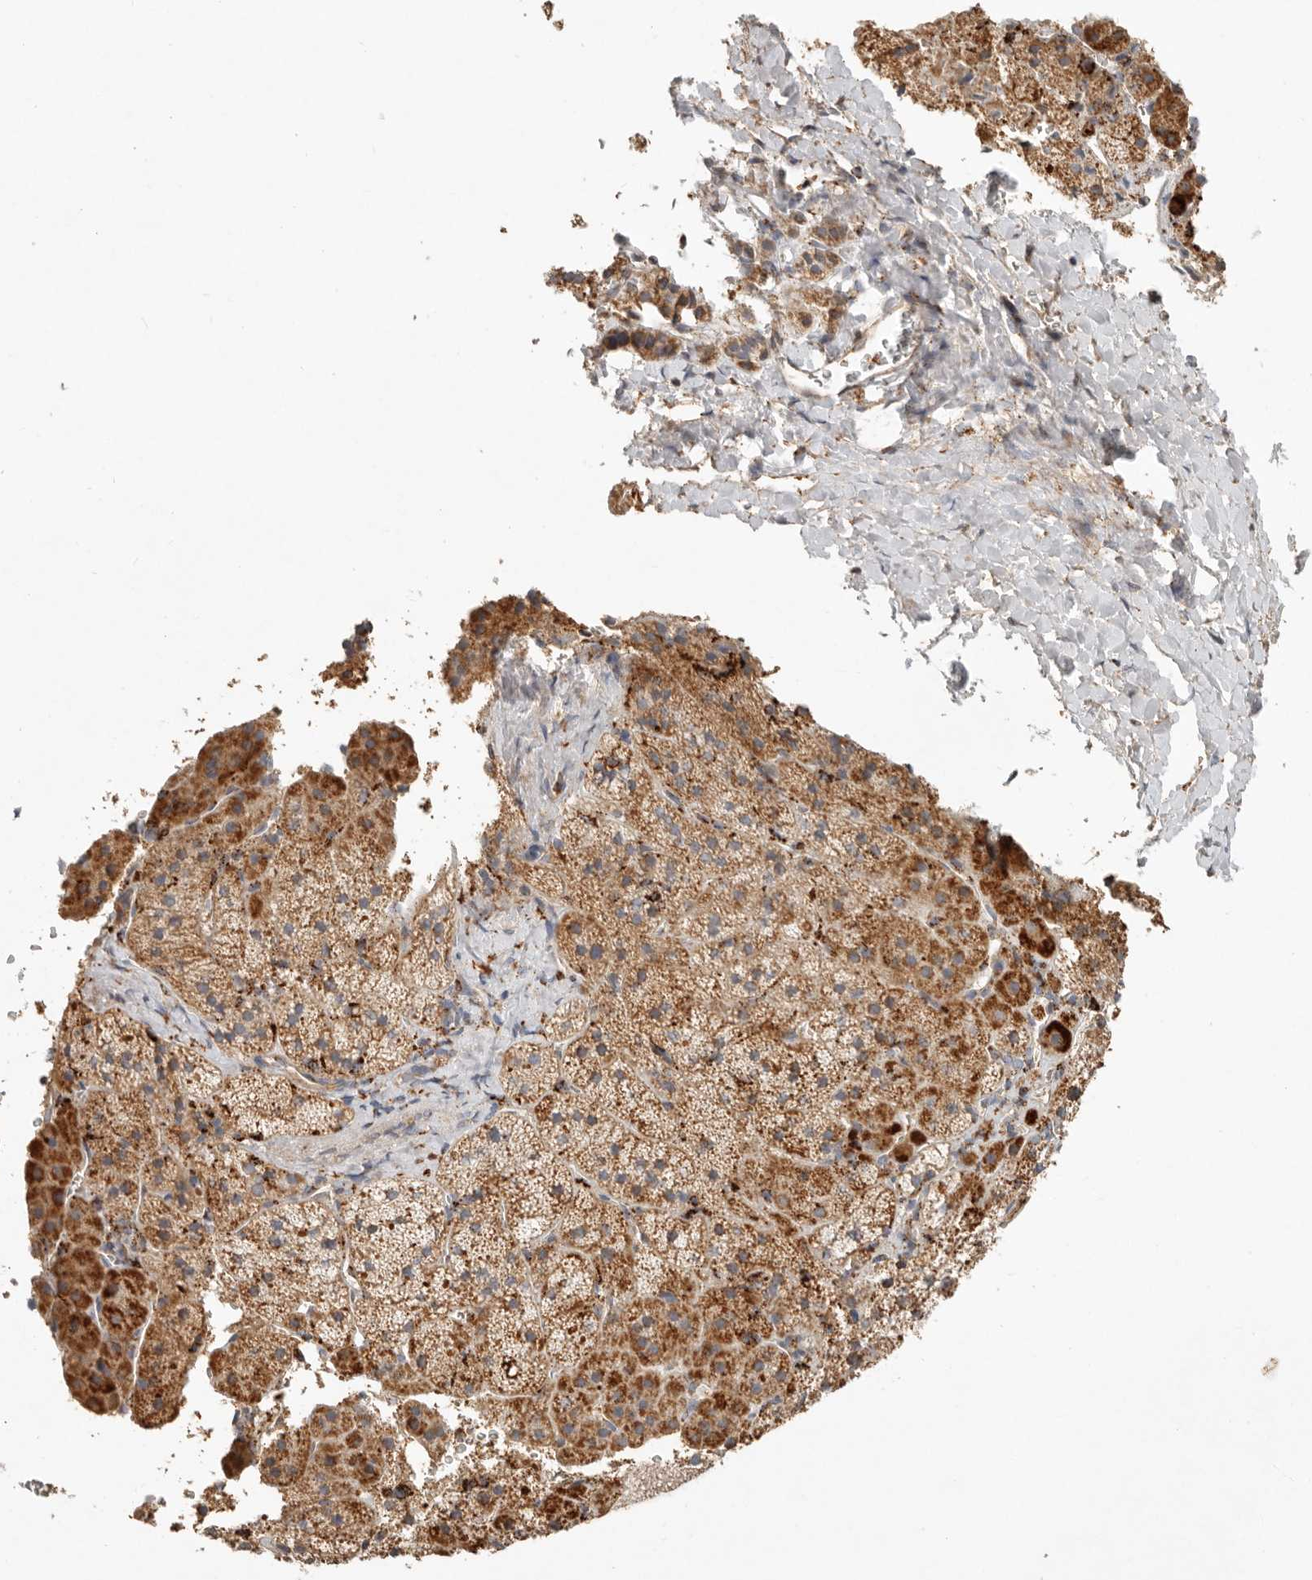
{"staining": {"intensity": "strong", "quantity": "25%-75%", "location": "cytoplasmic/membranous"}, "tissue": "adrenal gland", "cell_type": "Glandular cells", "image_type": "normal", "snomed": [{"axis": "morphology", "description": "Normal tissue, NOS"}, {"axis": "topography", "description": "Adrenal gland"}], "caption": "An image of adrenal gland stained for a protein demonstrates strong cytoplasmic/membranous brown staining in glandular cells.", "gene": "ARHGEF10L", "patient": {"sex": "female", "age": 44}}